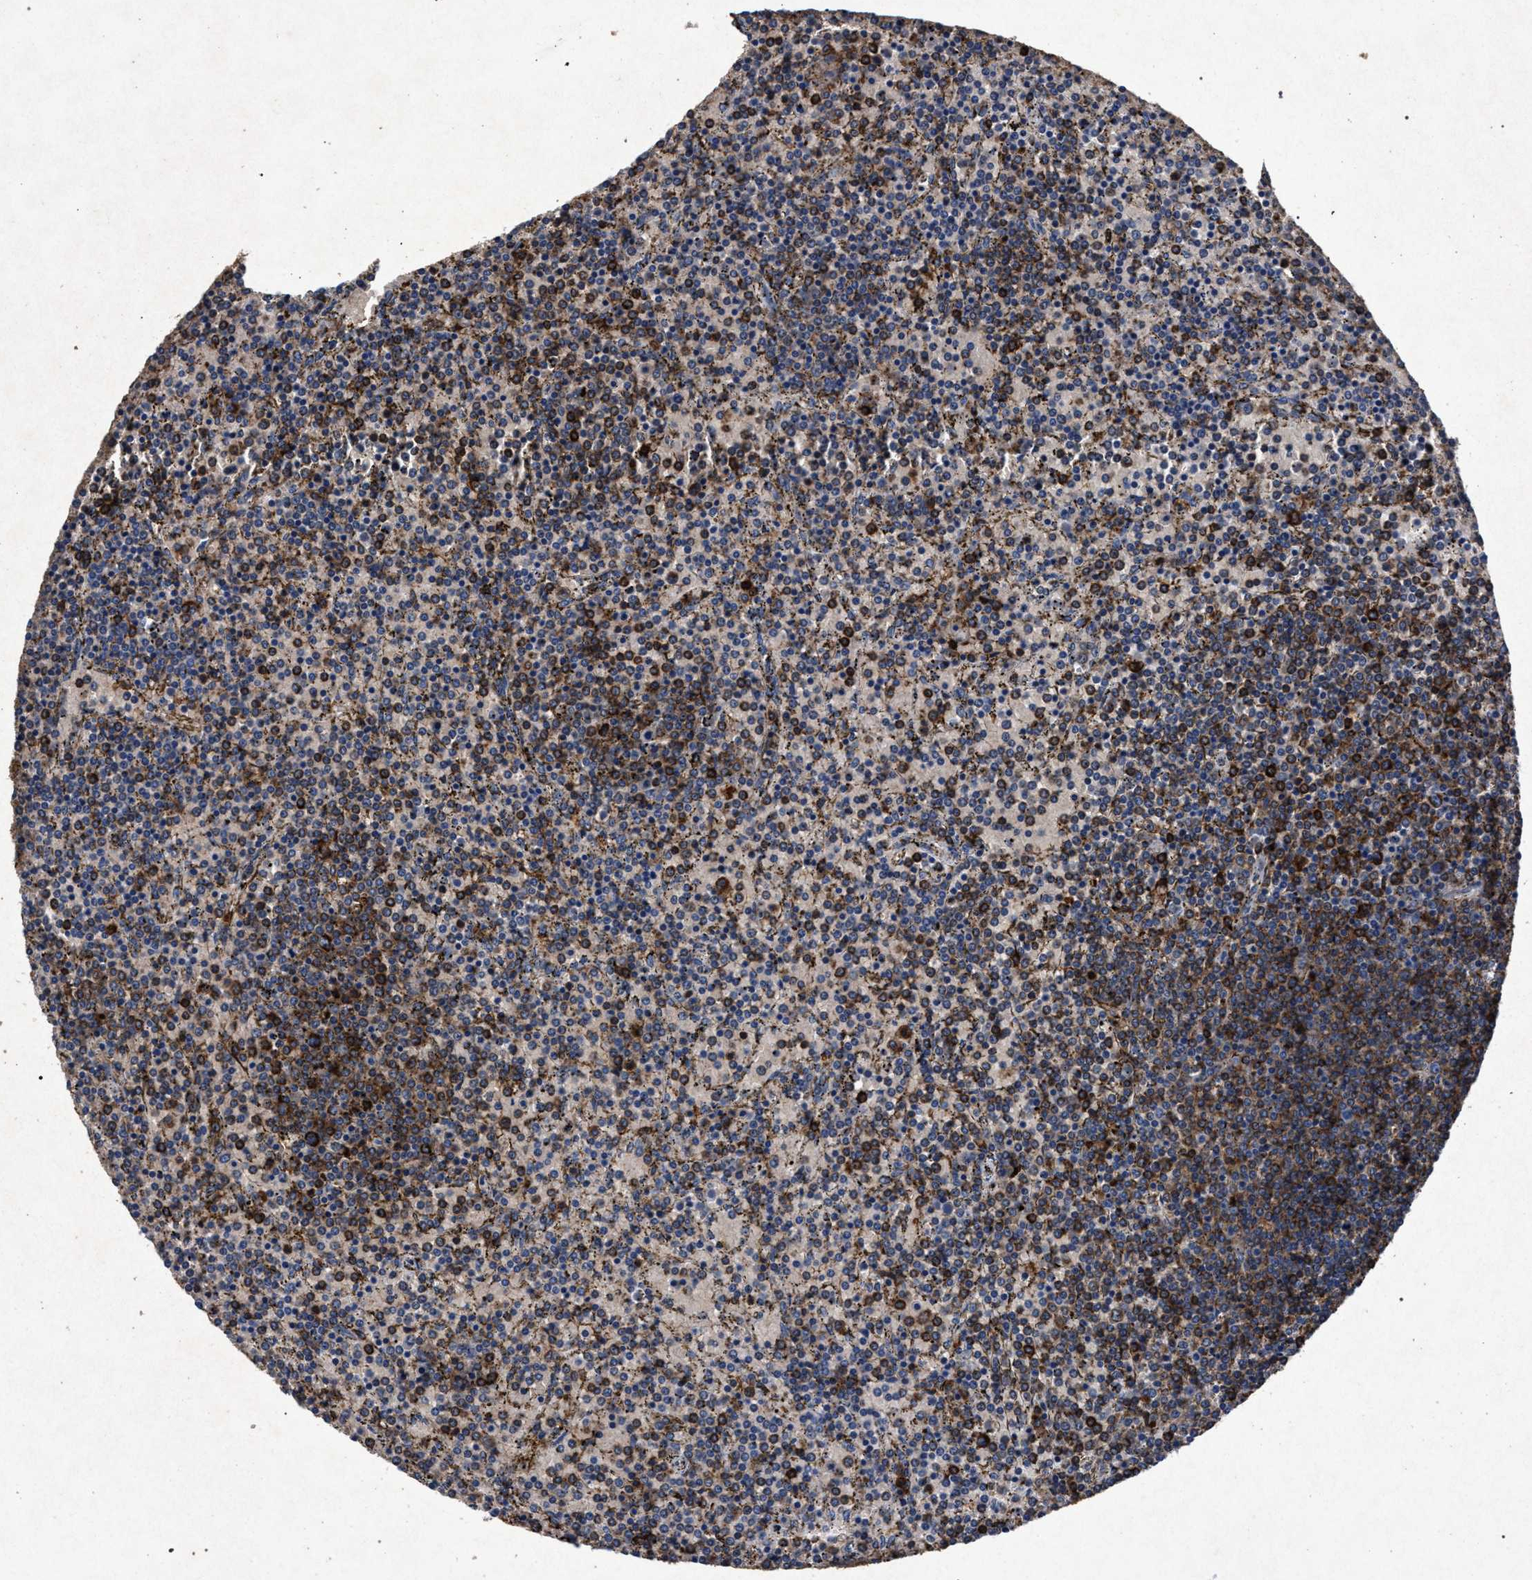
{"staining": {"intensity": "strong", "quantity": "25%-75%", "location": "cytoplasmic/membranous"}, "tissue": "lymphoma", "cell_type": "Tumor cells", "image_type": "cancer", "snomed": [{"axis": "morphology", "description": "Malignant lymphoma, non-Hodgkin's type, Low grade"}, {"axis": "topography", "description": "Spleen"}], "caption": "Lymphoma tissue demonstrates strong cytoplasmic/membranous staining in about 25%-75% of tumor cells, visualized by immunohistochemistry. The staining is performed using DAB brown chromogen to label protein expression. The nuclei are counter-stained blue using hematoxylin.", "gene": "MARCKS", "patient": {"sex": "female", "age": 77}}